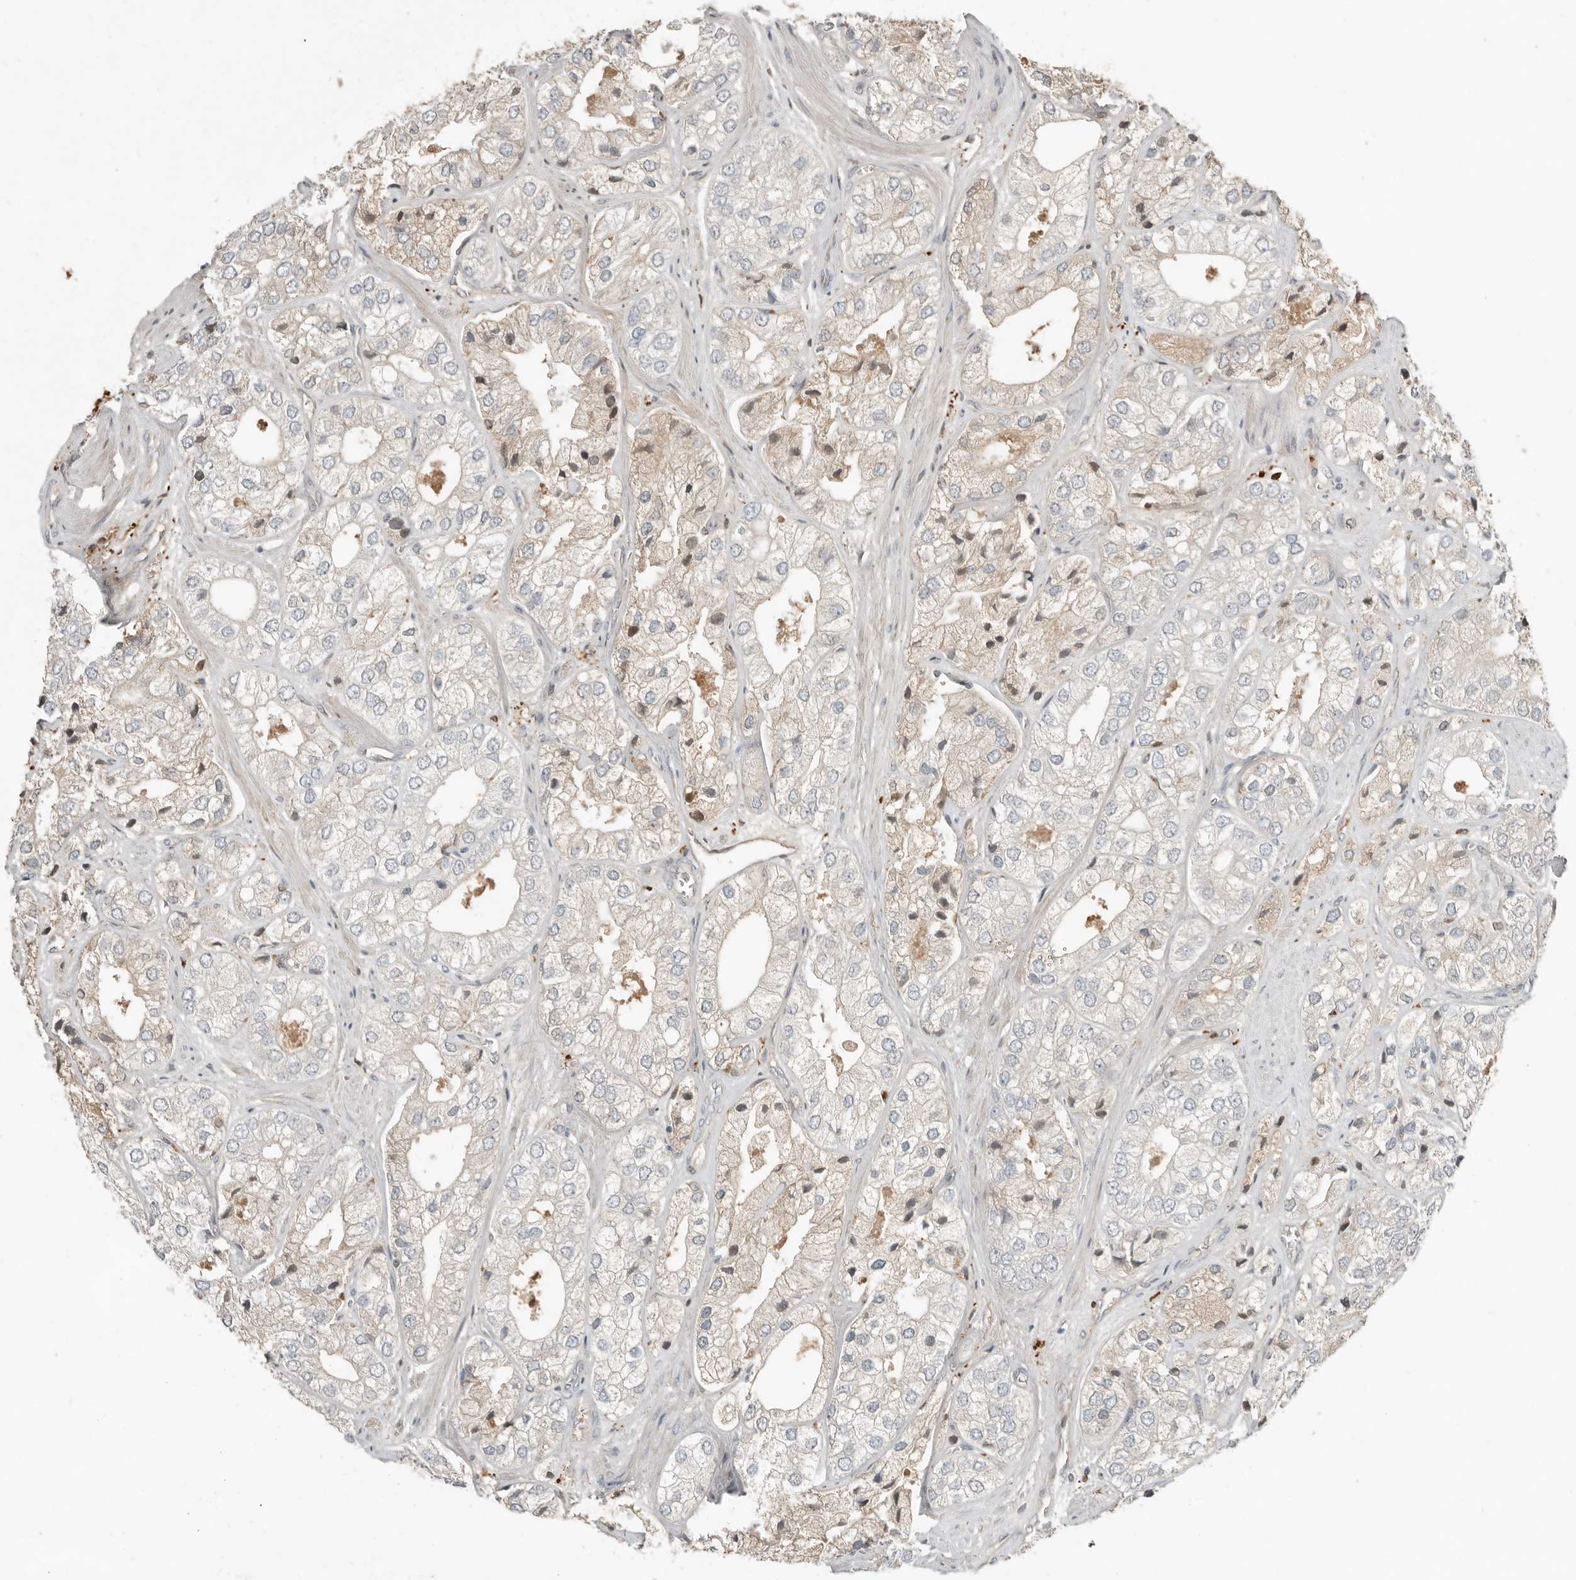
{"staining": {"intensity": "moderate", "quantity": "<25%", "location": "cytoplasmic/membranous"}, "tissue": "prostate cancer", "cell_type": "Tumor cells", "image_type": "cancer", "snomed": [{"axis": "morphology", "description": "Adenocarcinoma, High grade"}, {"axis": "topography", "description": "Prostate"}], "caption": "A high-resolution photomicrograph shows IHC staining of adenocarcinoma (high-grade) (prostate), which demonstrates moderate cytoplasmic/membranous positivity in about <25% of tumor cells.", "gene": "KLHL38", "patient": {"sex": "male", "age": 50}}